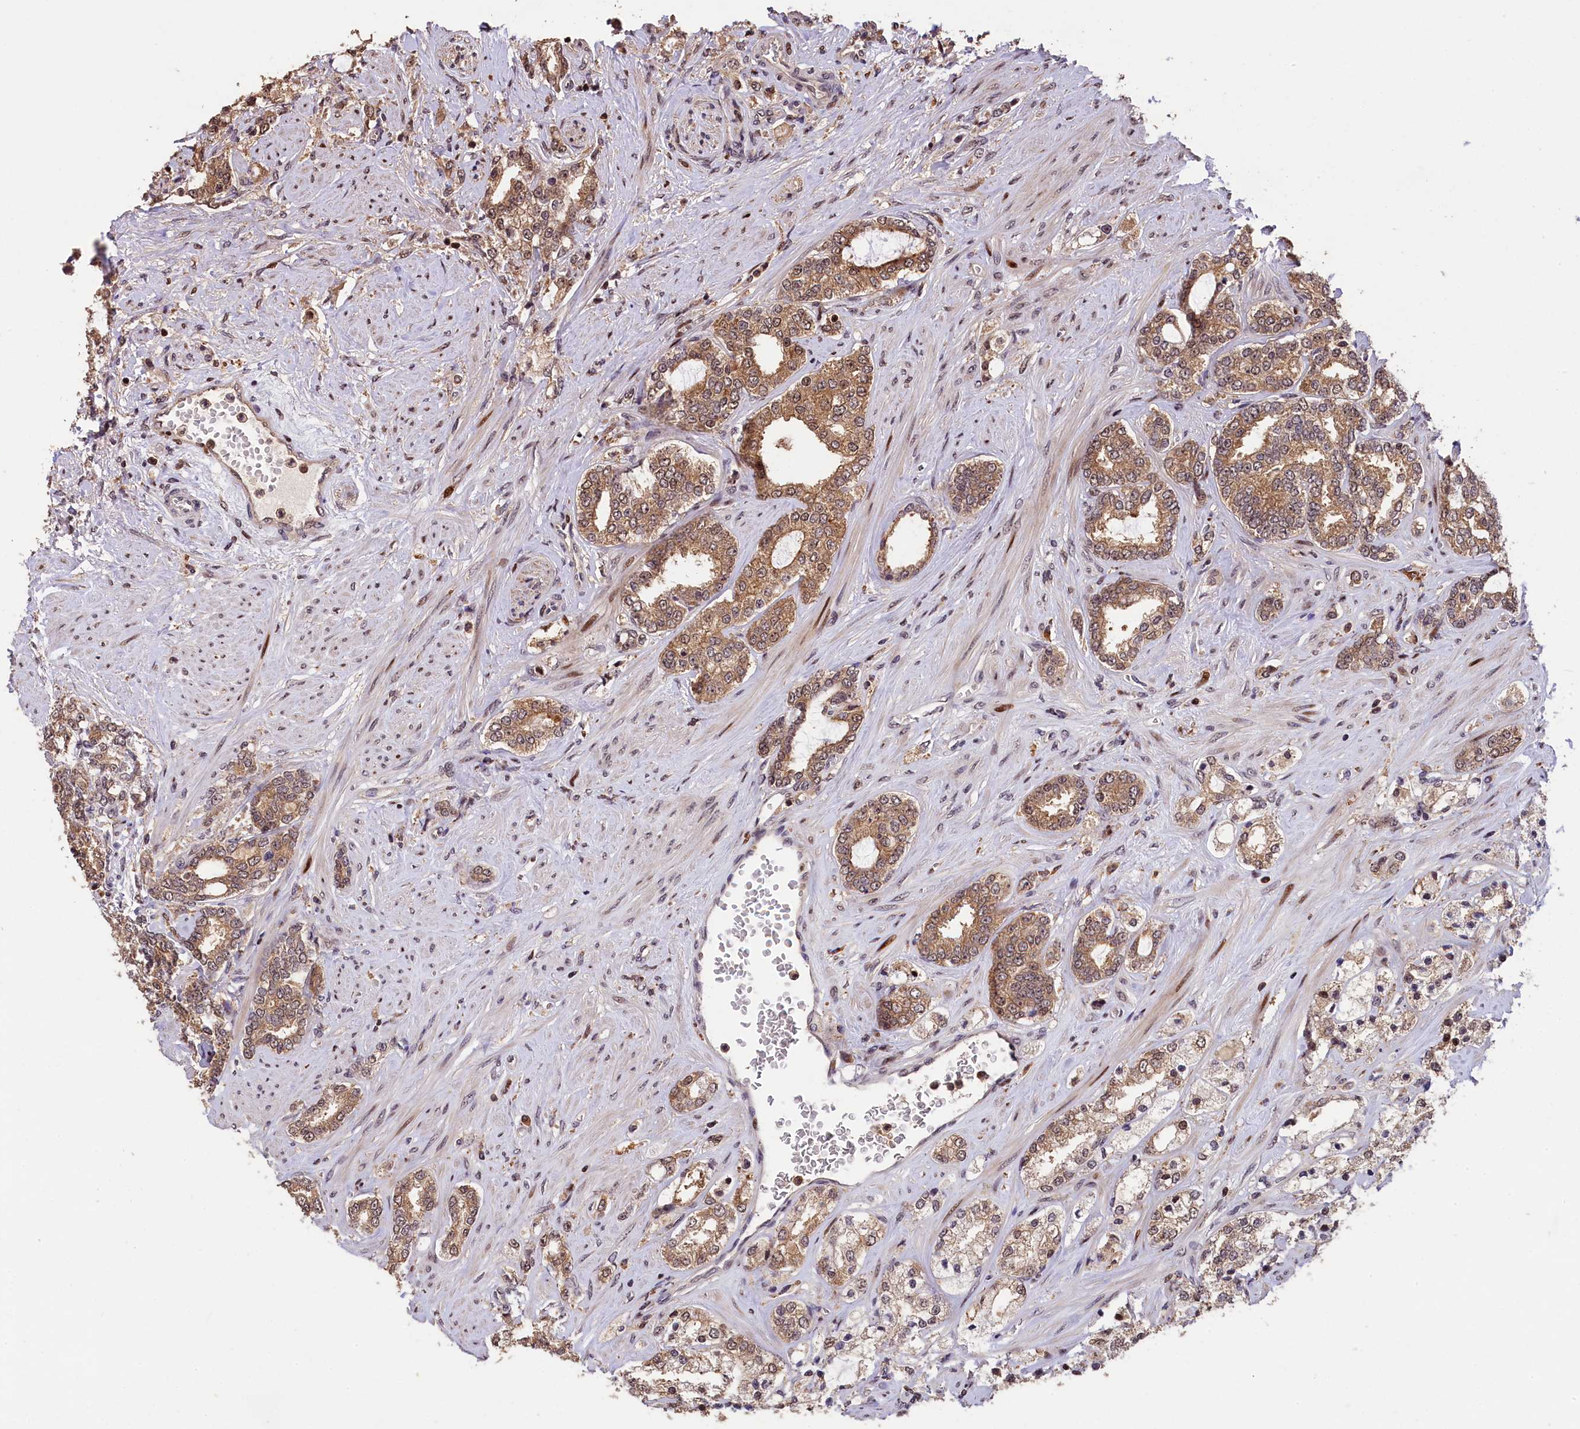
{"staining": {"intensity": "moderate", "quantity": ">75%", "location": "cytoplasmic/membranous"}, "tissue": "prostate cancer", "cell_type": "Tumor cells", "image_type": "cancer", "snomed": [{"axis": "morphology", "description": "Adenocarcinoma, High grade"}, {"axis": "topography", "description": "Prostate"}], "caption": "IHC histopathology image of human prostate high-grade adenocarcinoma stained for a protein (brown), which displays medium levels of moderate cytoplasmic/membranous positivity in about >75% of tumor cells.", "gene": "PHAF1", "patient": {"sex": "male", "age": 64}}